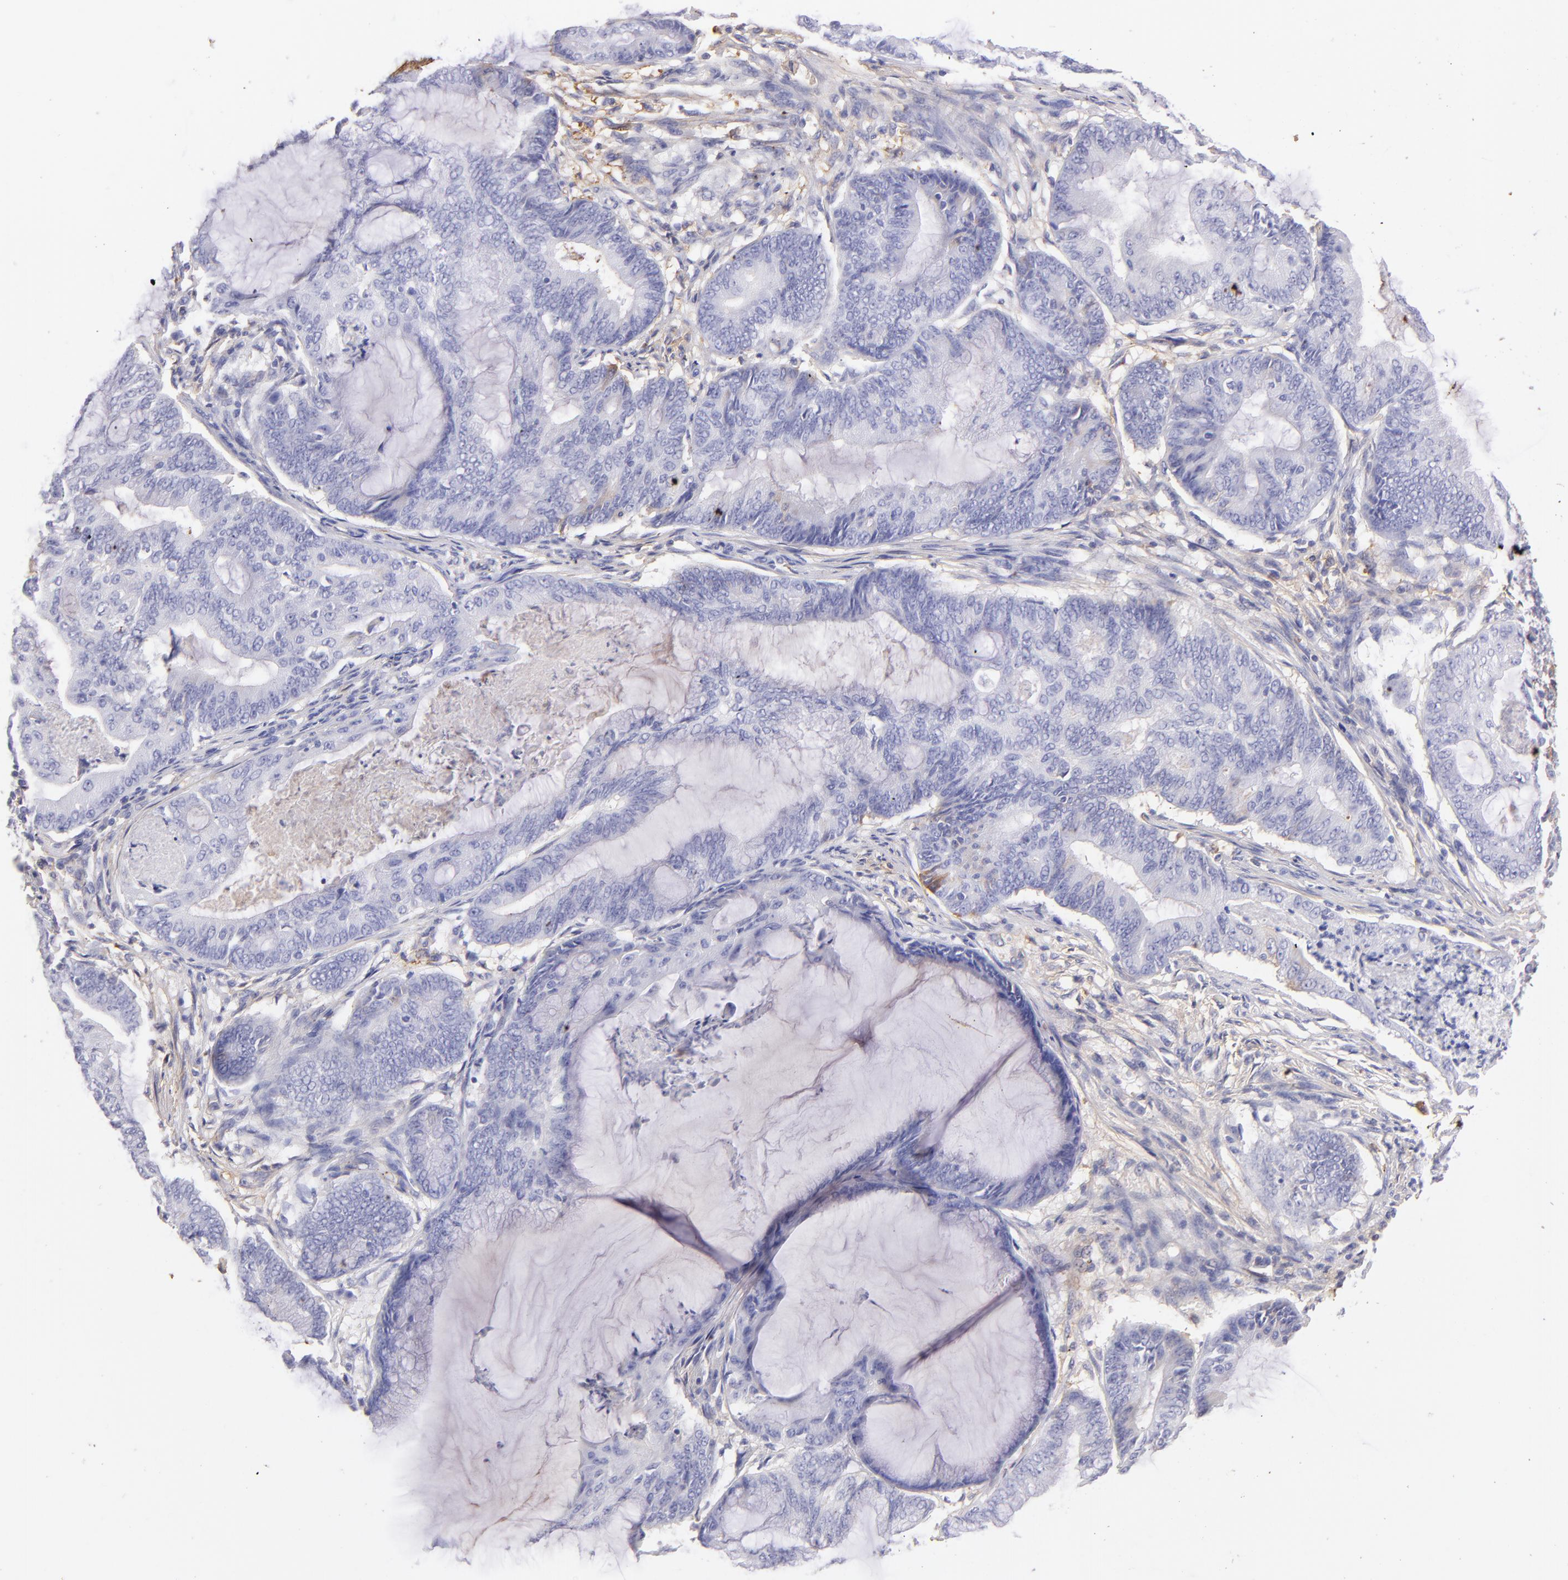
{"staining": {"intensity": "negative", "quantity": "none", "location": "none"}, "tissue": "endometrial cancer", "cell_type": "Tumor cells", "image_type": "cancer", "snomed": [{"axis": "morphology", "description": "Adenocarcinoma, NOS"}, {"axis": "topography", "description": "Endometrium"}], "caption": "An image of endometrial cancer (adenocarcinoma) stained for a protein exhibits no brown staining in tumor cells.", "gene": "FGB", "patient": {"sex": "female", "age": 63}}